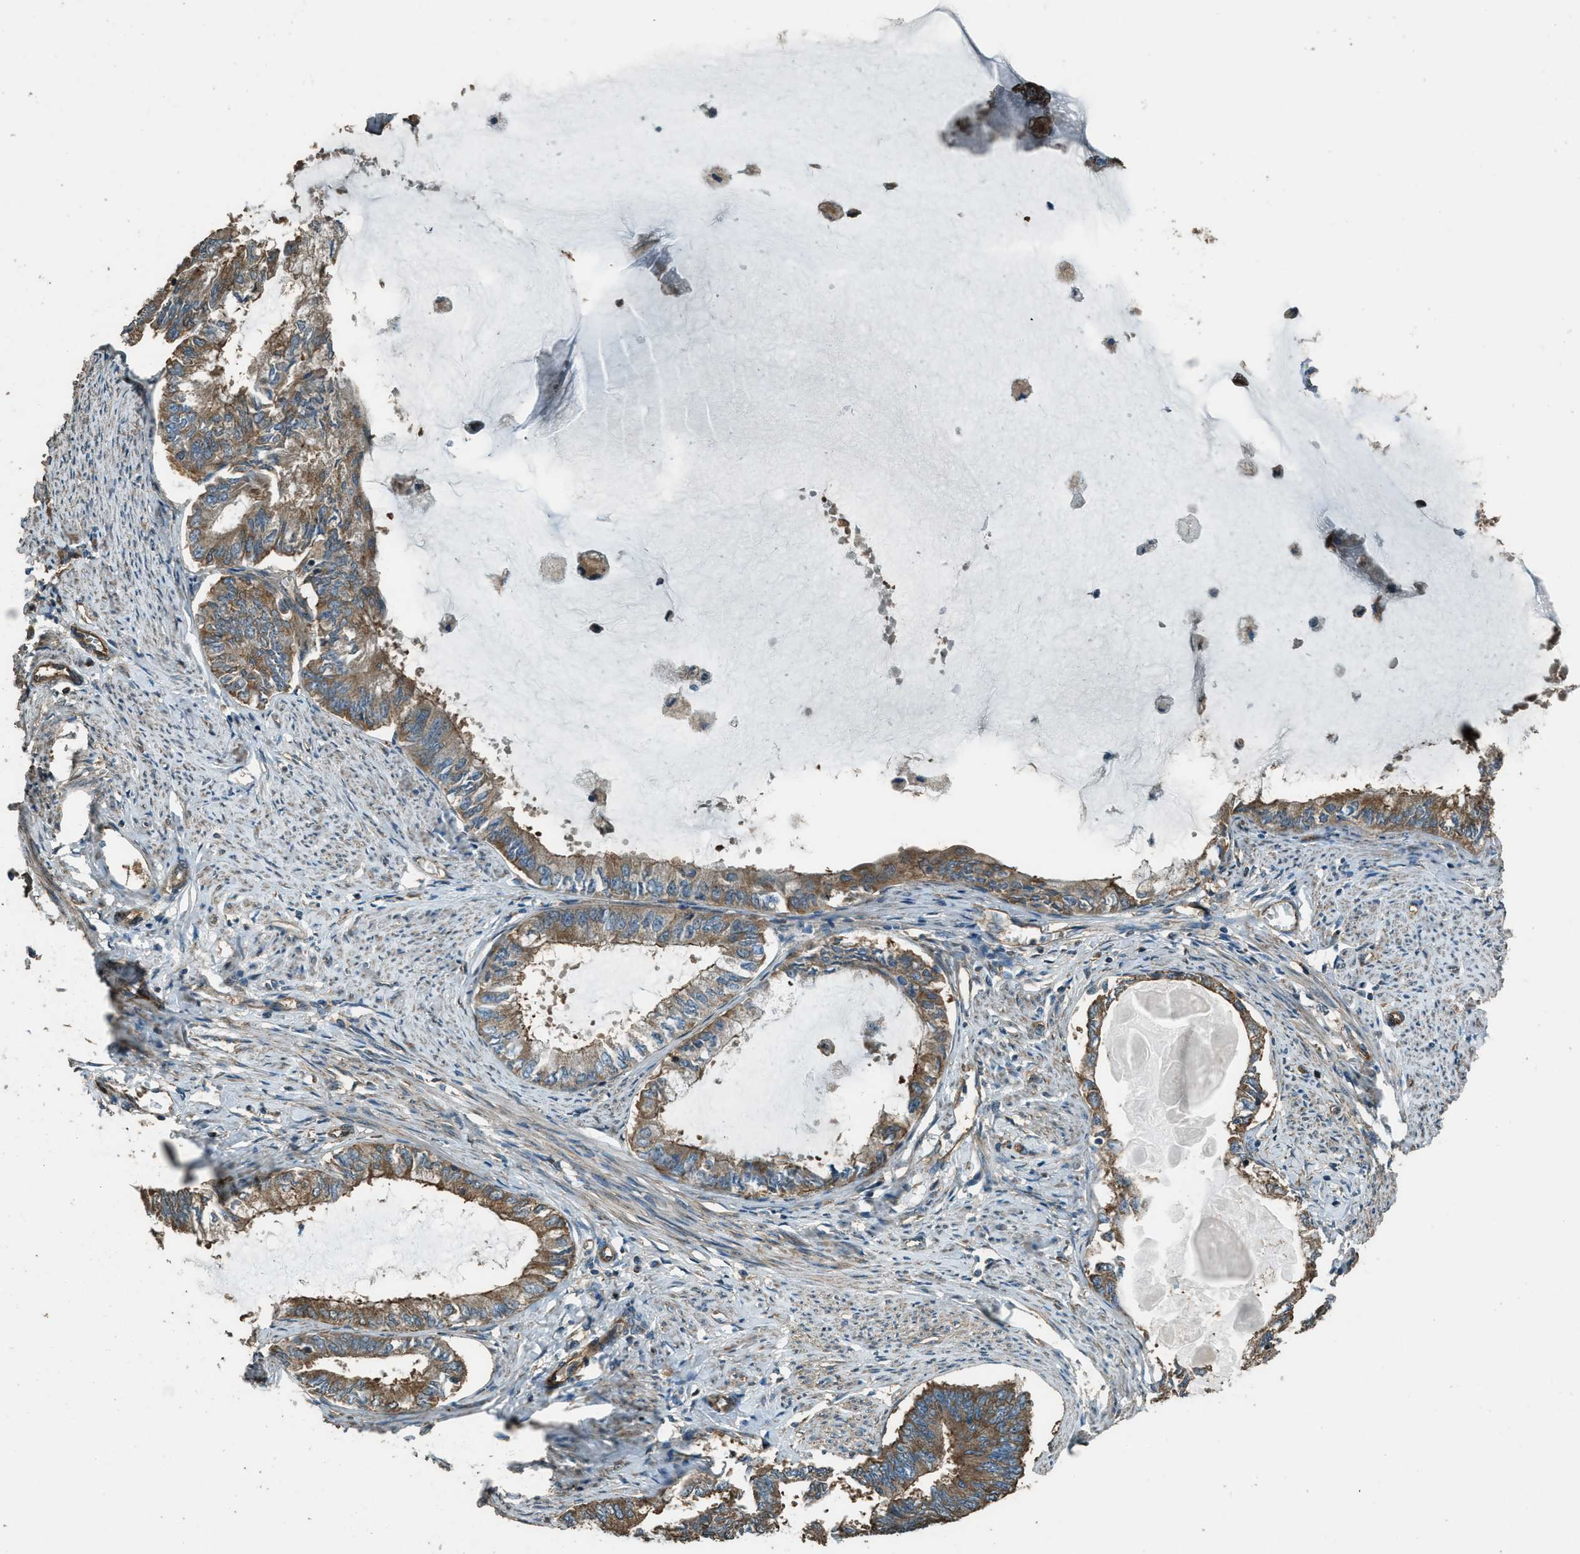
{"staining": {"intensity": "moderate", "quantity": ">75%", "location": "cytoplasmic/membranous"}, "tissue": "endometrial cancer", "cell_type": "Tumor cells", "image_type": "cancer", "snomed": [{"axis": "morphology", "description": "Adenocarcinoma, NOS"}, {"axis": "topography", "description": "Endometrium"}], "caption": "Approximately >75% of tumor cells in human endometrial cancer show moderate cytoplasmic/membranous protein staining as visualized by brown immunohistochemical staining.", "gene": "MARS1", "patient": {"sex": "female", "age": 86}}